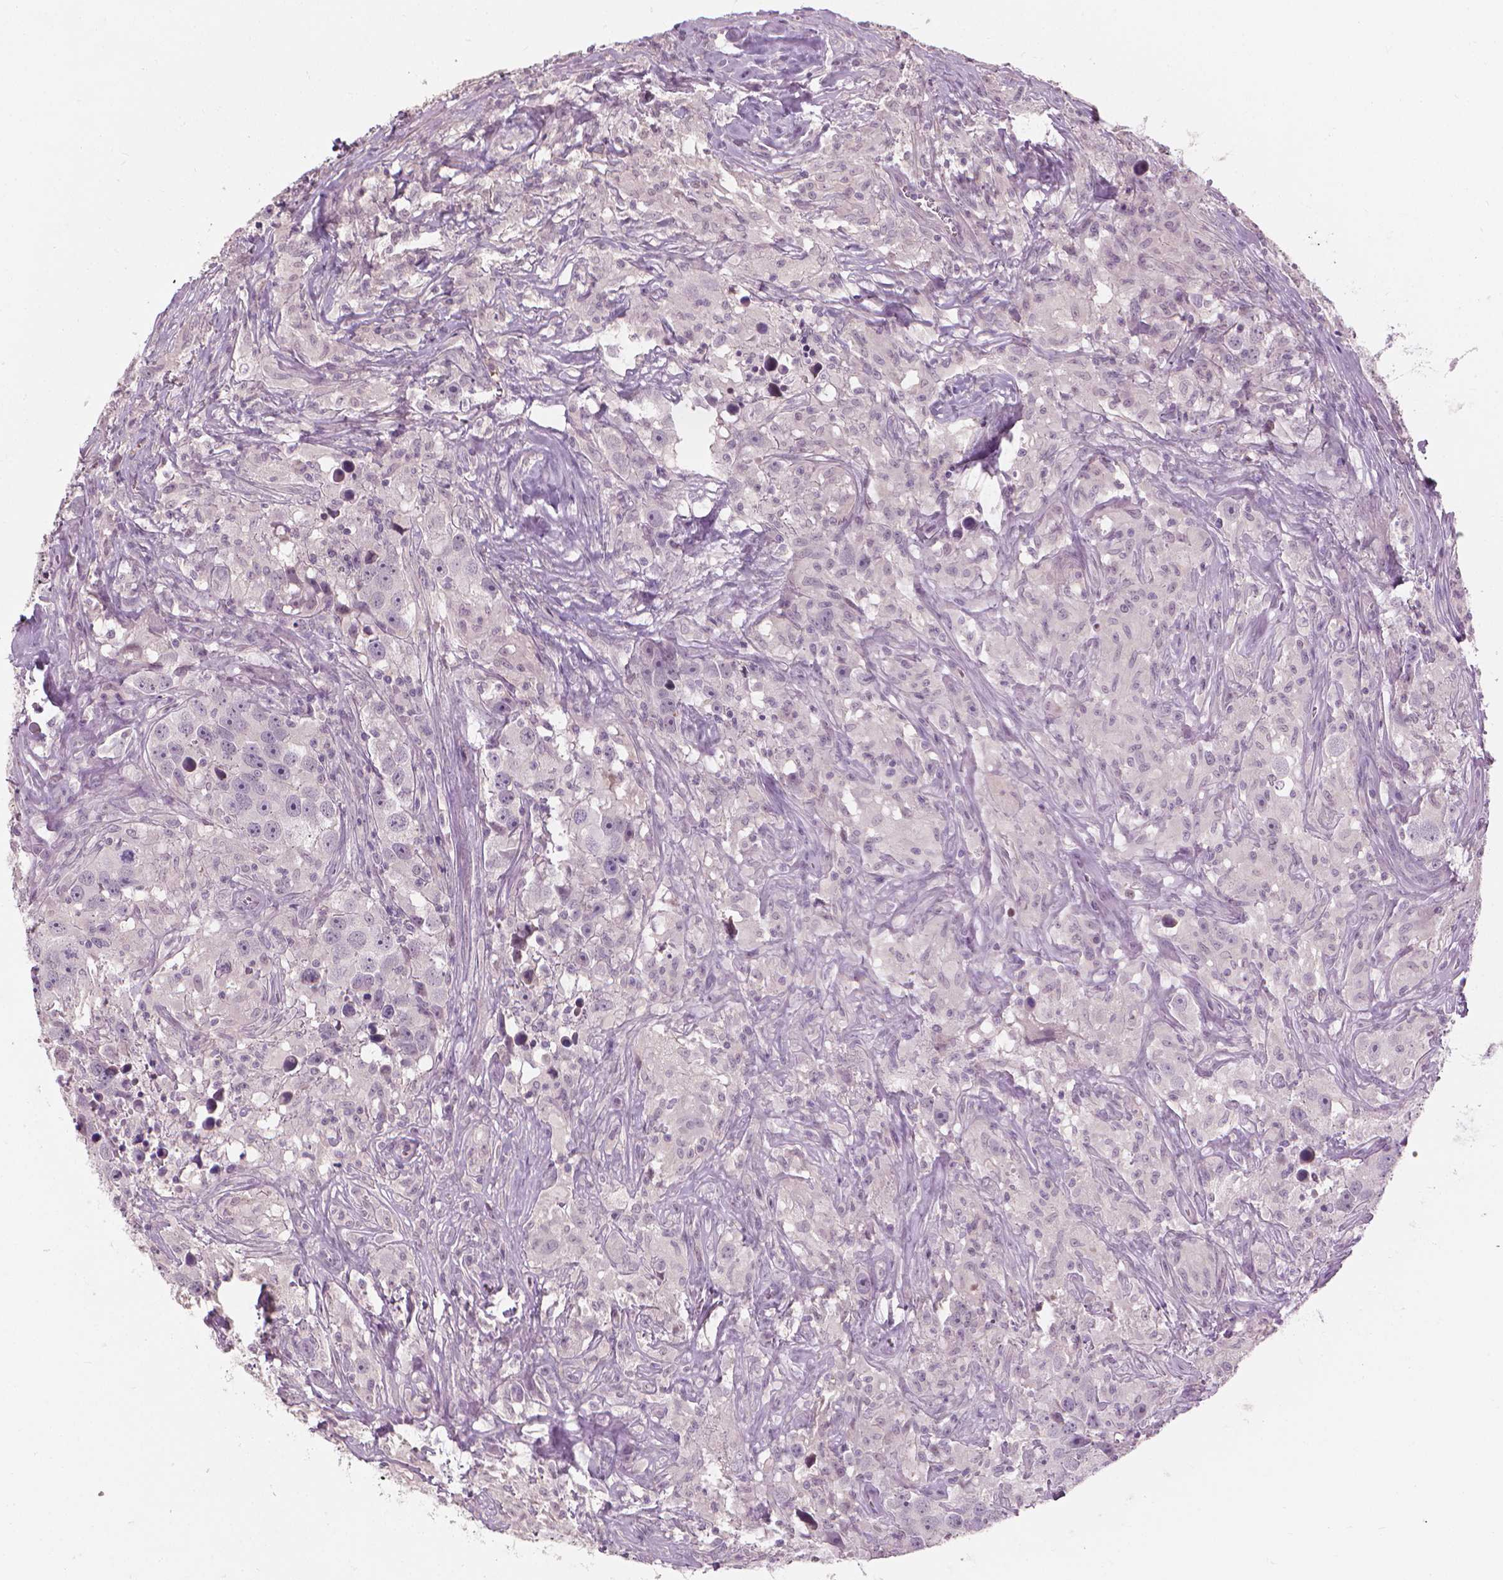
{"staining": {"intensity": "negative", "quantity": "none", "location": "none"}, "tissue": "testis cancer", "cell_type": "Tumor cells", "image_type": "cancer", "snomed": [{"axis": "morphology", "description": "Seminoma, NOS"}, {"axis": "topography", "description": "Testis"}], "caption": "The micrograph shows no staining of tumor cells in testis cancer.", "gene": "SAXO2", "patient": {"sex": "male", "age": 49}}